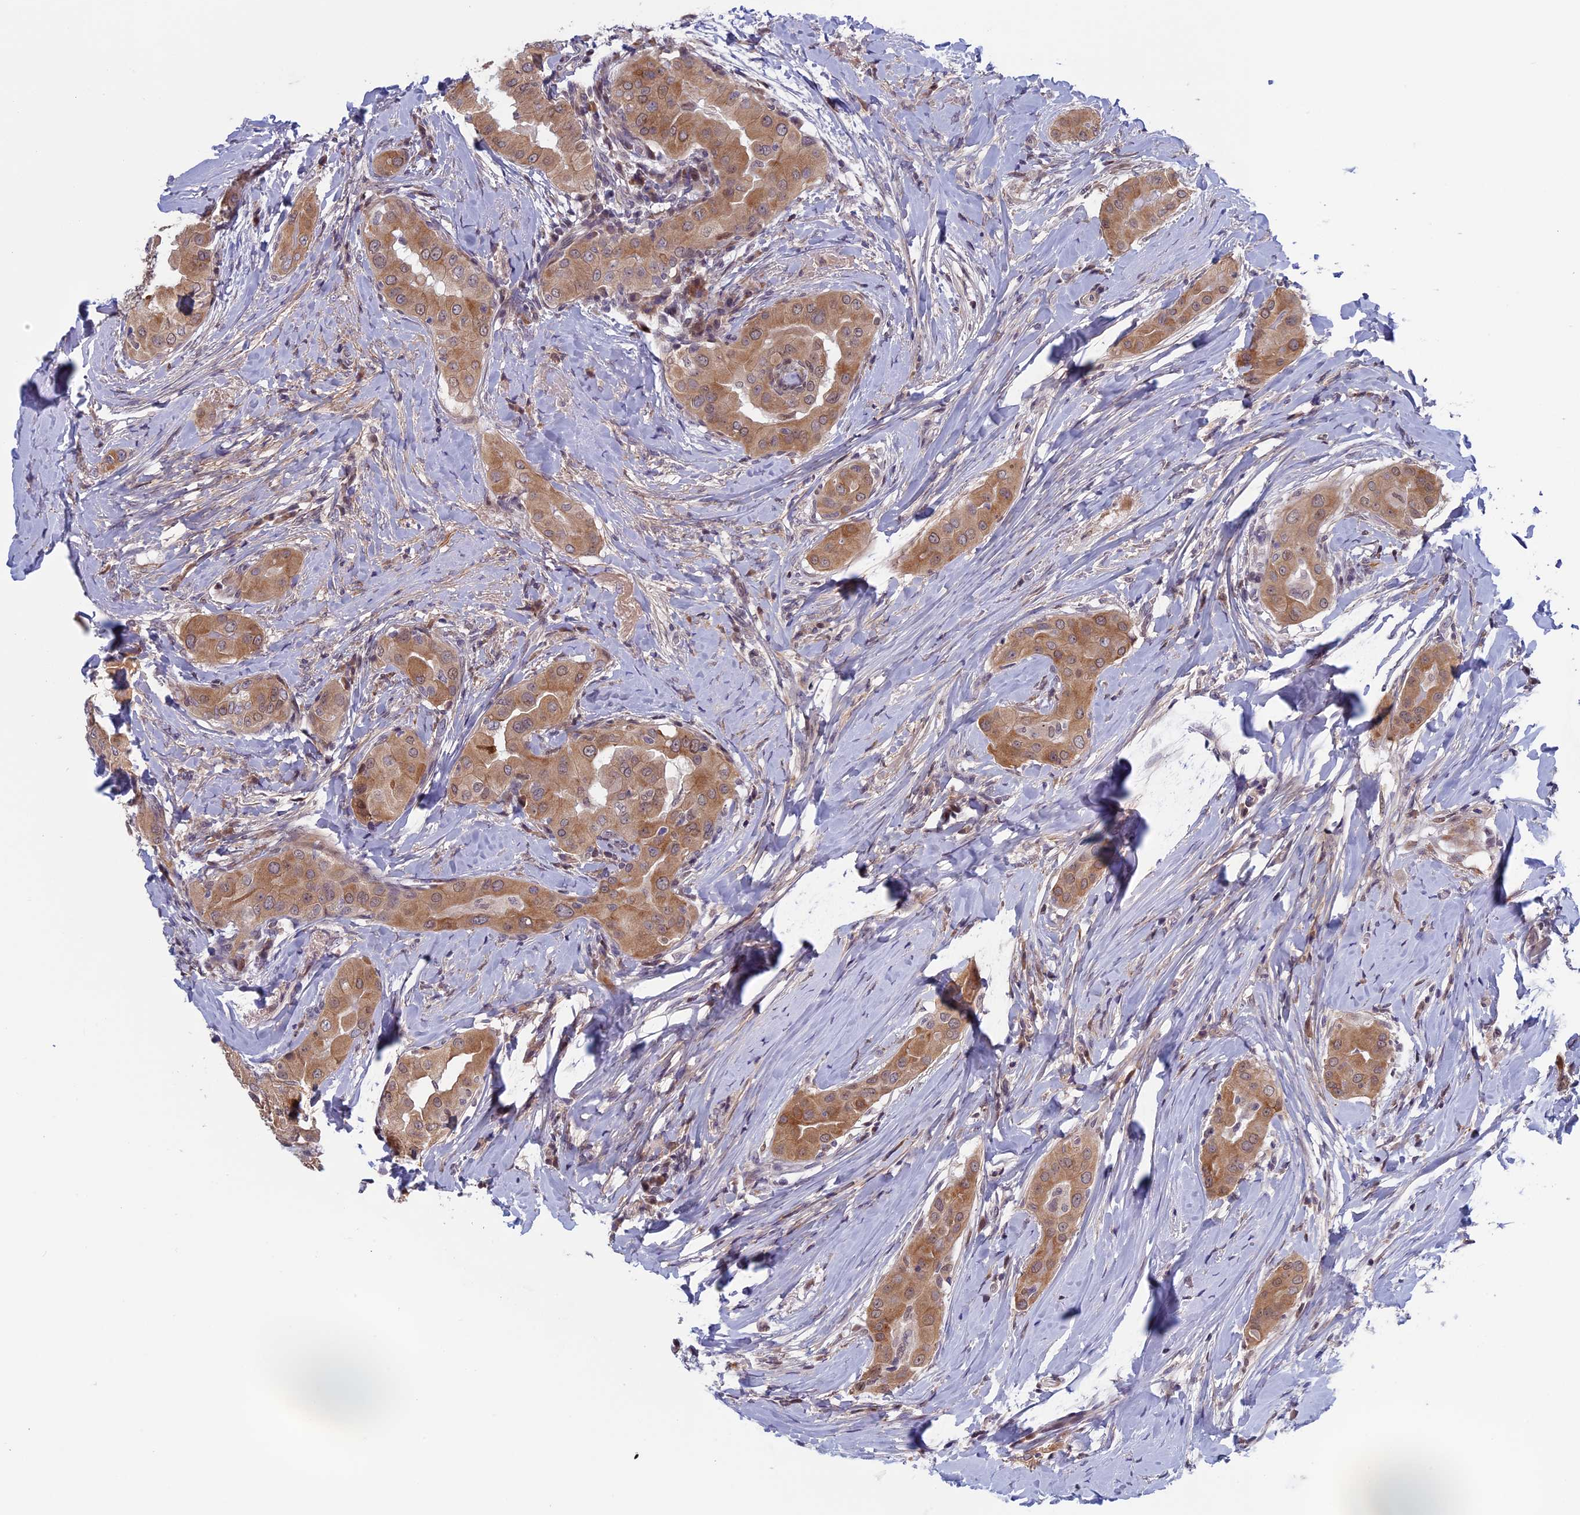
{"staining": {"intensity": "moderate", "quantity": ">75%", "location": "cytoplasmic/membranous"}, "tissue": "thyroid cancer", "cell_type": "Tumor cells", "image_type": "cancer", "snomed": [{"axis": "morphology", "description": "Papillary adenocarcinoma, NOS"}, {"axis": "topography", "description": "Thyroid gland"}], "caption": "Moderate cytoplasmic/membranous staining is appreciated in approximately >75% of tumor cells in thyroid cancer. The protein is stained brown, and the nuclei are stained in blue (DAB (3,3'-diaminobenzidine) IHC with brightfield microscopy, high magnification).", "gene": "FADS1", "patient": {"sex": "male", "age": 33}}